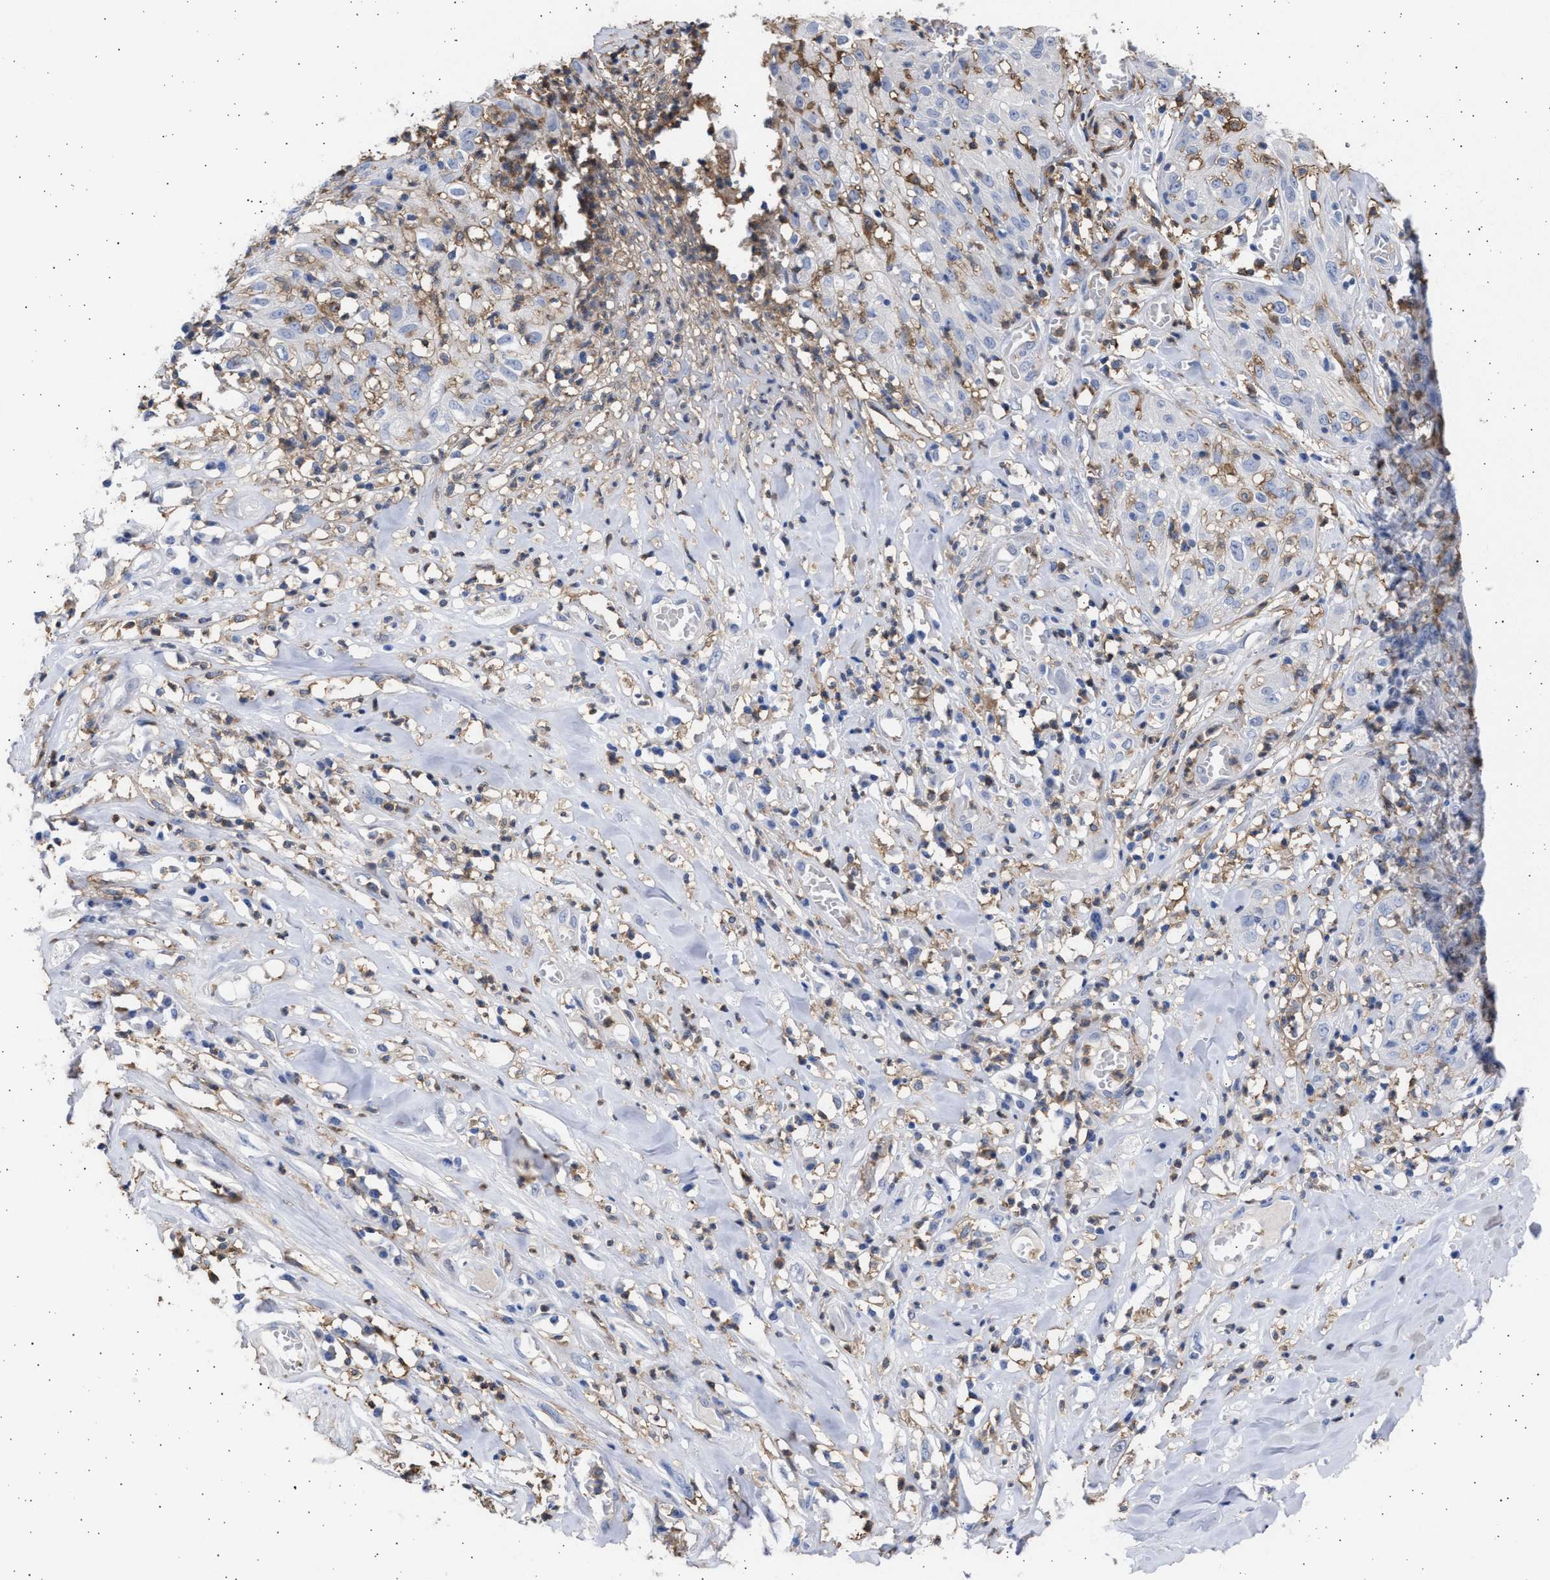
{"staining": {"intensity": "negative", "quantity": "none", "location": "none"}, "tissue": "skin cancer", "cell_type": "Tumor cells", "image_type": "cancer", "snomed": [{"axis": "morphology", "description": "Squamous cell carcinoma, NOS"}, {"axis": "topography", "description": "Skin"}], "caption": "Protein analysis of skin squamous cell carcinoma displays no significant expression in tumor cells.", "gene": "FCER1A", "patient": {"sex": "male", "age": 65}}